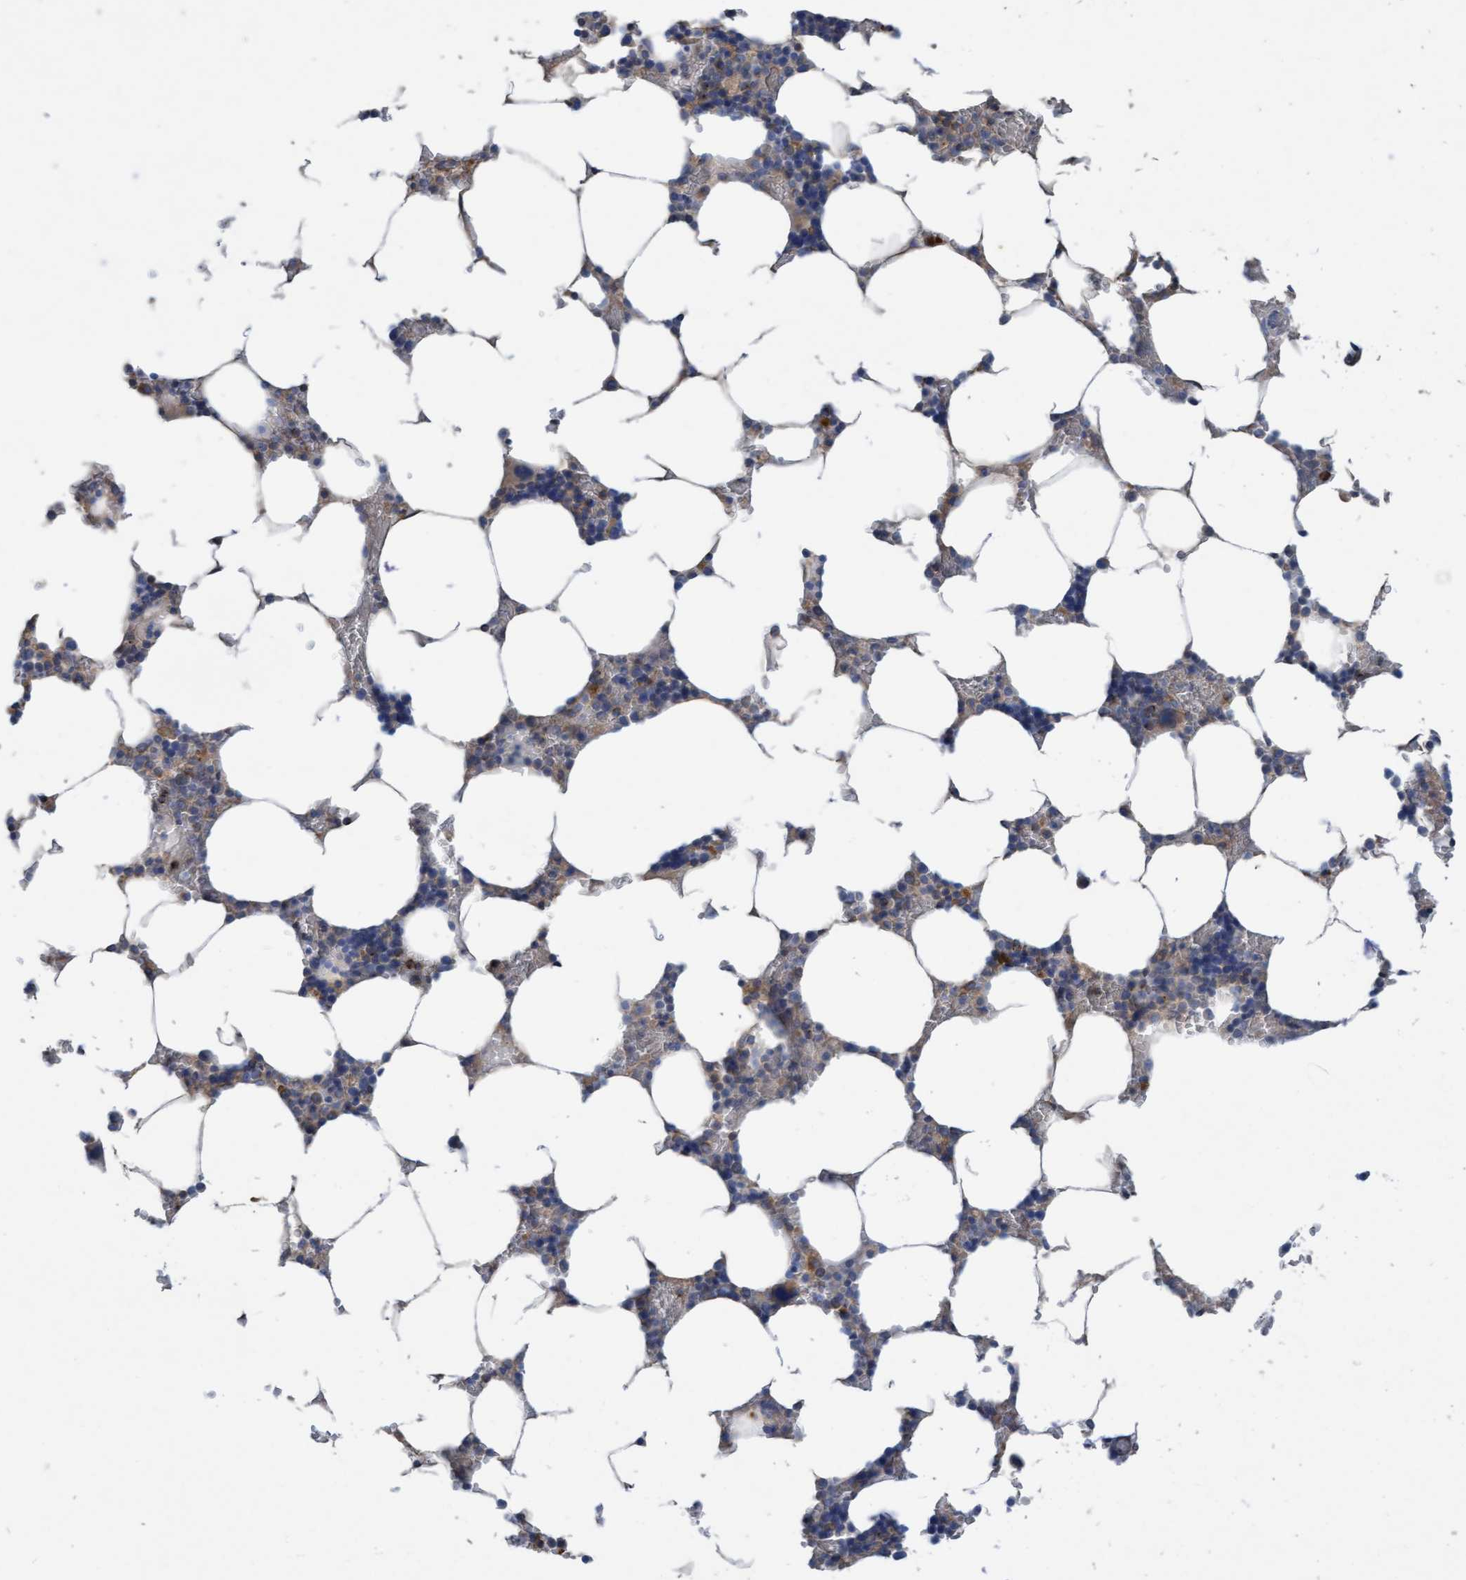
{"staining": {"intensity": "weak", "quantity": "25%-75%", "location": "cytoplasmic/membranous"}, "tissue": "bone marrow", "cell_type": "Hematopoietic cells", "image_type": "normal", "snomed": [{"axis": "morphology", "description": "Normal tissue, NOS"}, {"axis": "topography", "description": "Bone marrow"}], "caption": "DAB immunohistochemical staining of unremarkable human bone marrow displays weak cytoplasmic/membranous protein expression in approximately 25%-75% of hematopoietic cells. Immunohistochemistry (ihc) stains the protein of interest in brown and the nuclei are stained blue.", "gene": "SIGIRR", "patient": {"sex": "male", "age": 70}}